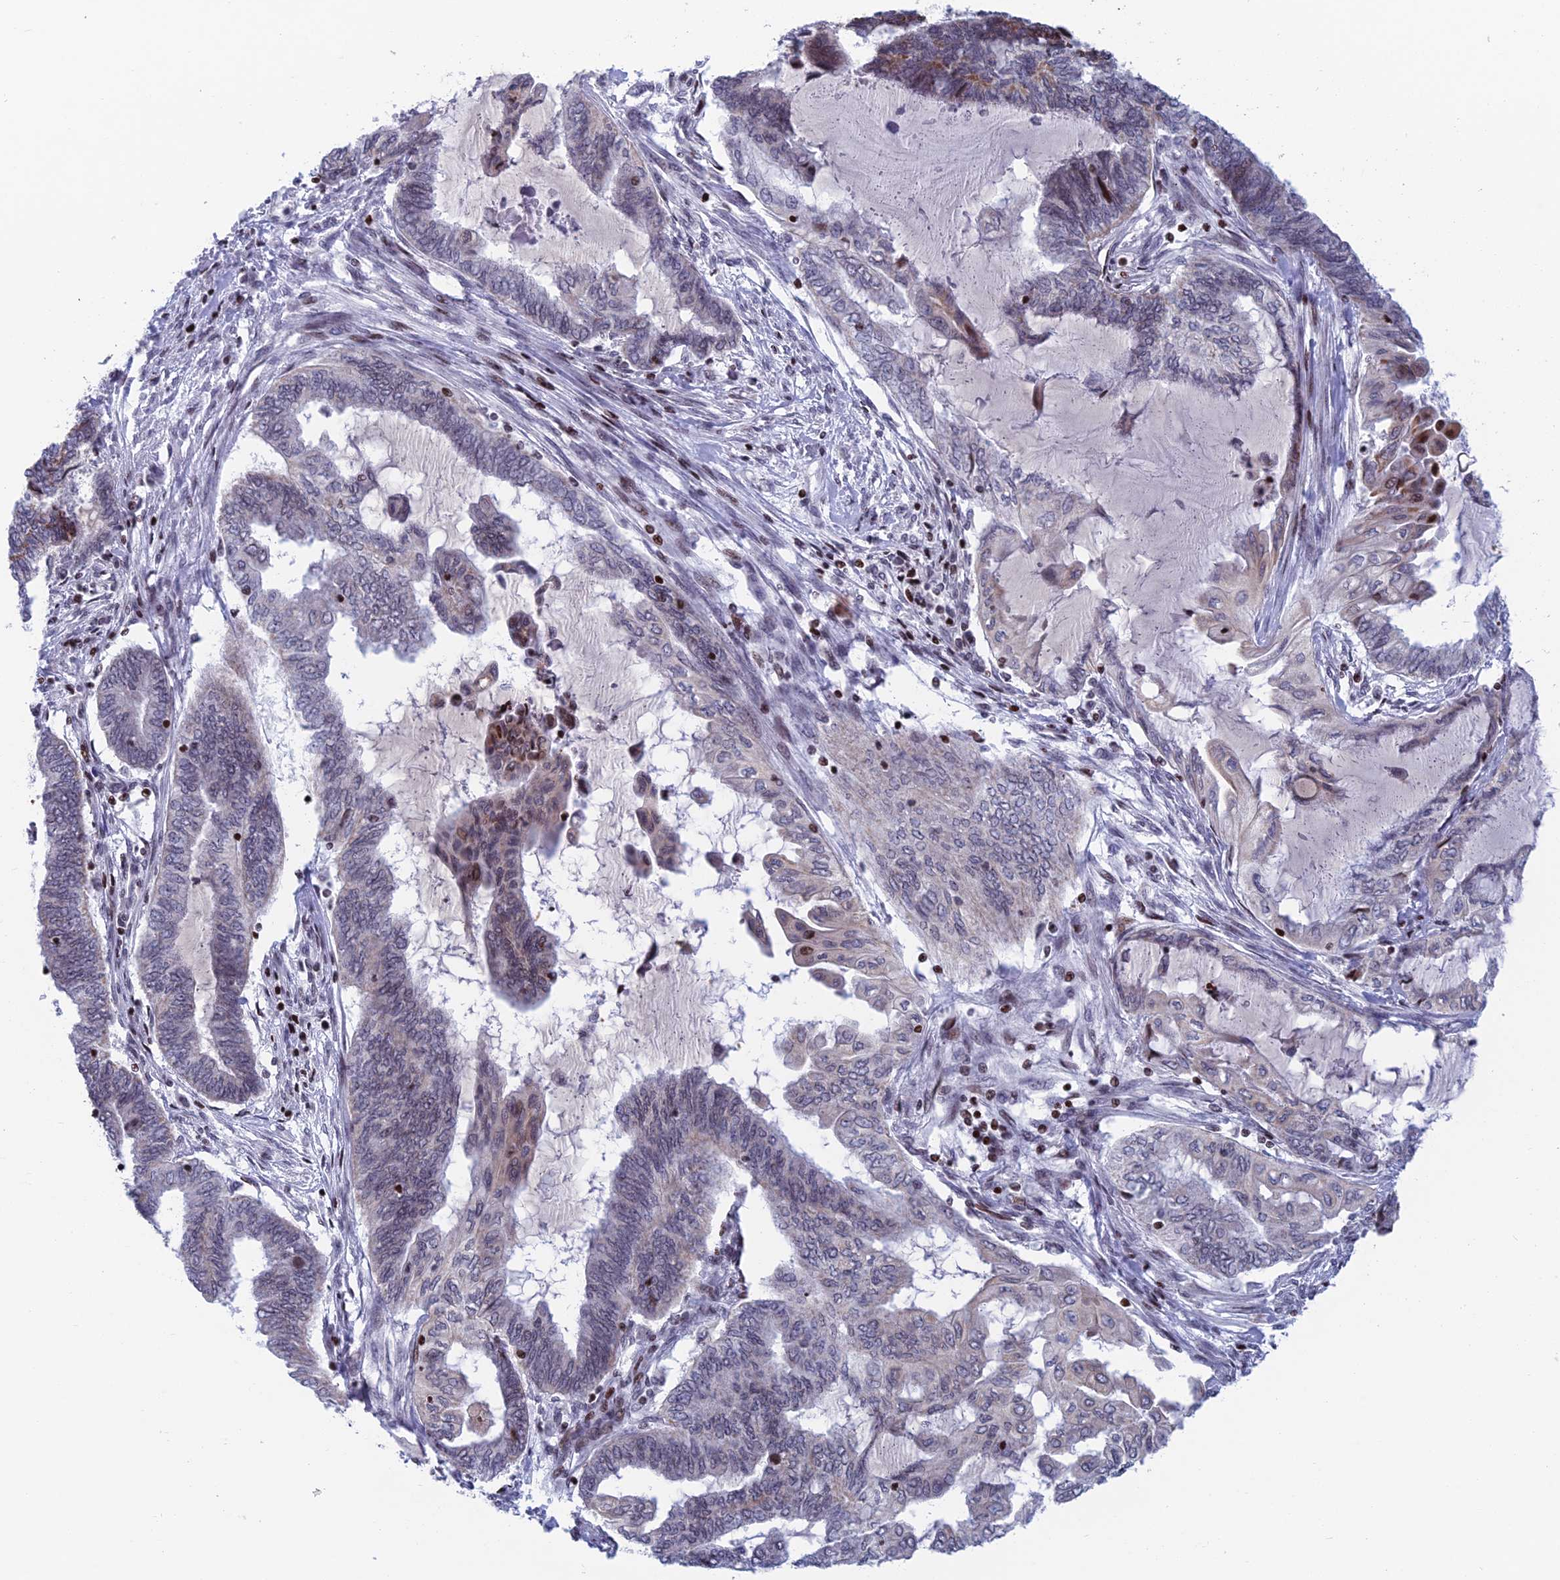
{"staining": {"intensity": "moderate", "quantity": "<25%", "location": "nuclear"}, "tissue": "endometrial cancer", "cell_type": "Tumor cells", "image_type": "cancer", "snomed": [{"axis": "morphology", "description": "Adenocarcinoma, NOS"}, {"axis": "topography", "description": "Uterus"}, {"axis": "topography", "description": "Endometrium"}], "caption": "Moderate nuclear protein staining is present in approximately <25% of tumor cells in adenocarcinoma (endometrial).", "gene": "AFF3", "patient": {"sex": "female", "age": 70}}